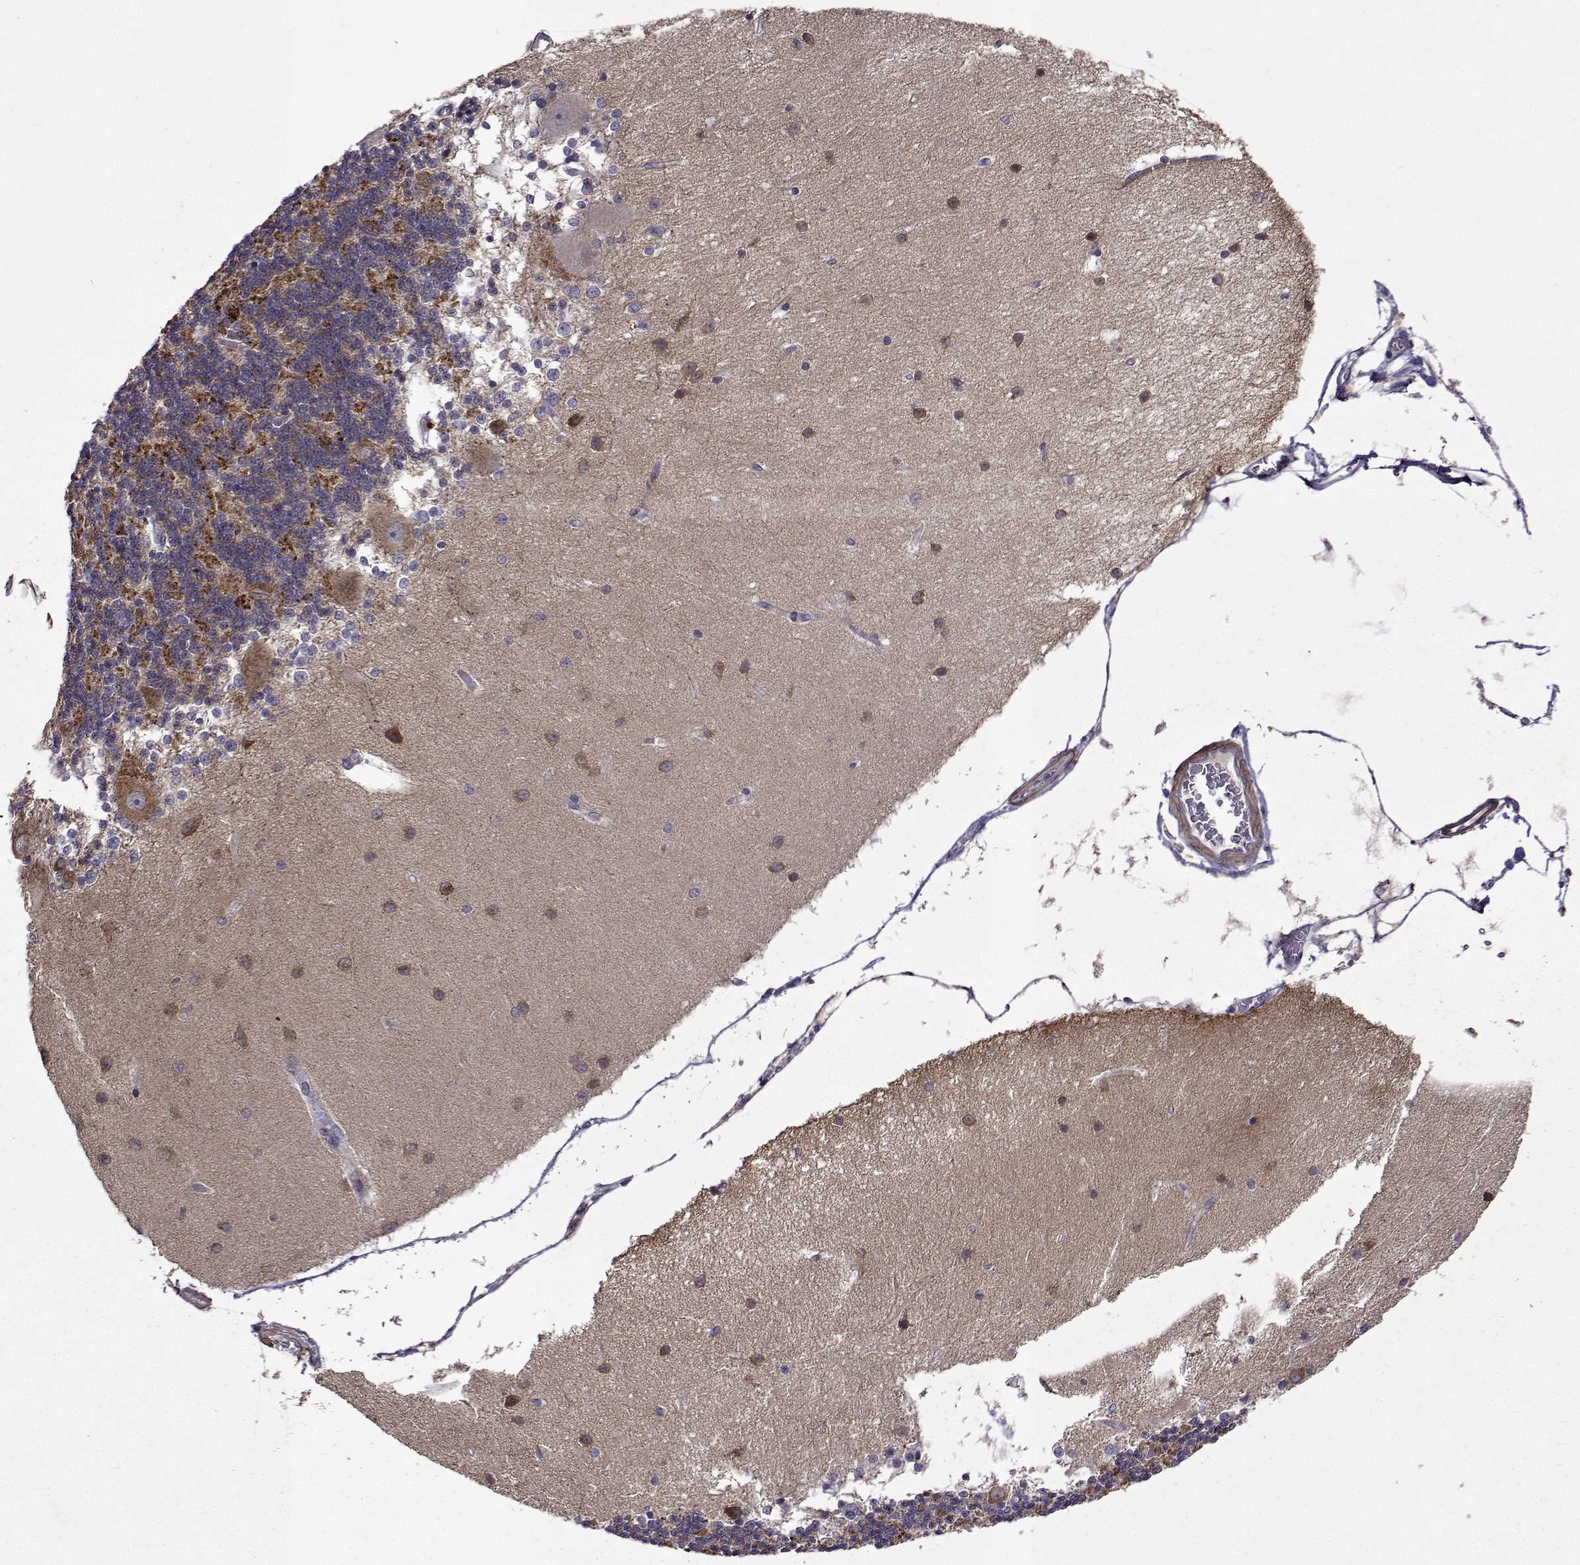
{"staining": {"intensity": "moderate", "quantity": ">75%", "location": "cytoplasmic/membranous"}, "tissue": "cerebellum", "cell_type": "Cells in granular layer", "image_type": "normal", "snomed": [{"axis": "morphology", "description": "Normal tissue, NOS"}, {"axis": "topography", "description": "Cerebellum"}], "caption": "Benign cerebellum was stained to show a protein in brown. There is medium levels of moderate cytoplasmic/membranous staining in approximately >75% of cells in granular layer. (Brightfield microscopy of DAB IHC at high magnification).", "gene": "TARBP2", "patient": {"sex": "female", "age": 54}}